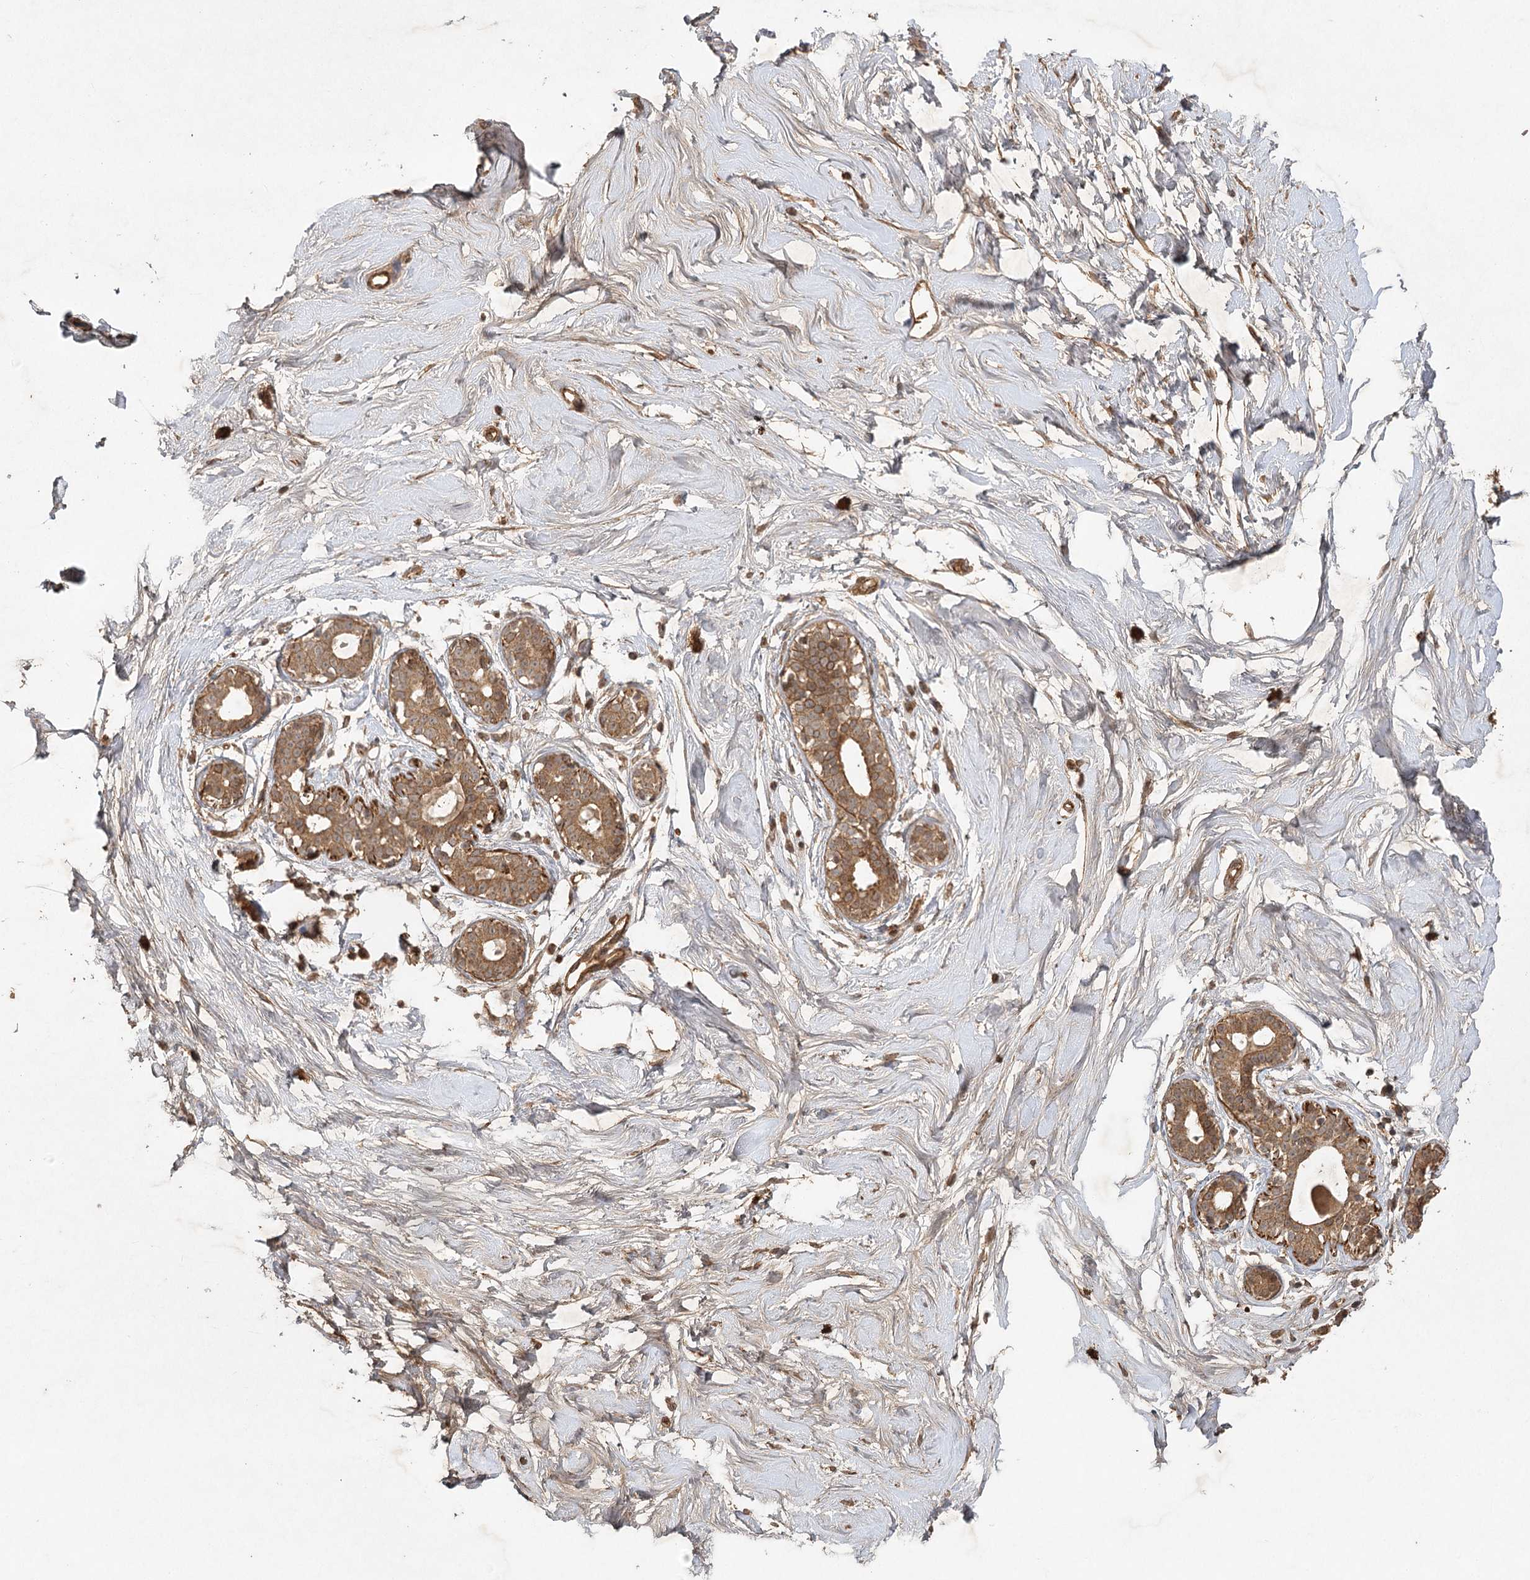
{"staining": {"intensity": "negative", "quantity": "none", "location": "none"}, "tissue": "breast", "cell_type": "Adipocytes", "image_type": "normal", "snomed": [{"axis": "morphology", "description": "Normal tissue, NOS"}, {"axis": "morphology", "description": "Adenoma, NOS"}, {"axis": "topography", "description": "Breast"}], "caption": "Adipocytes are negative for brown protein staining in unremarkable breast.", "gene": "ARL13A", "patient": {"sex": "female", "age": 23}}